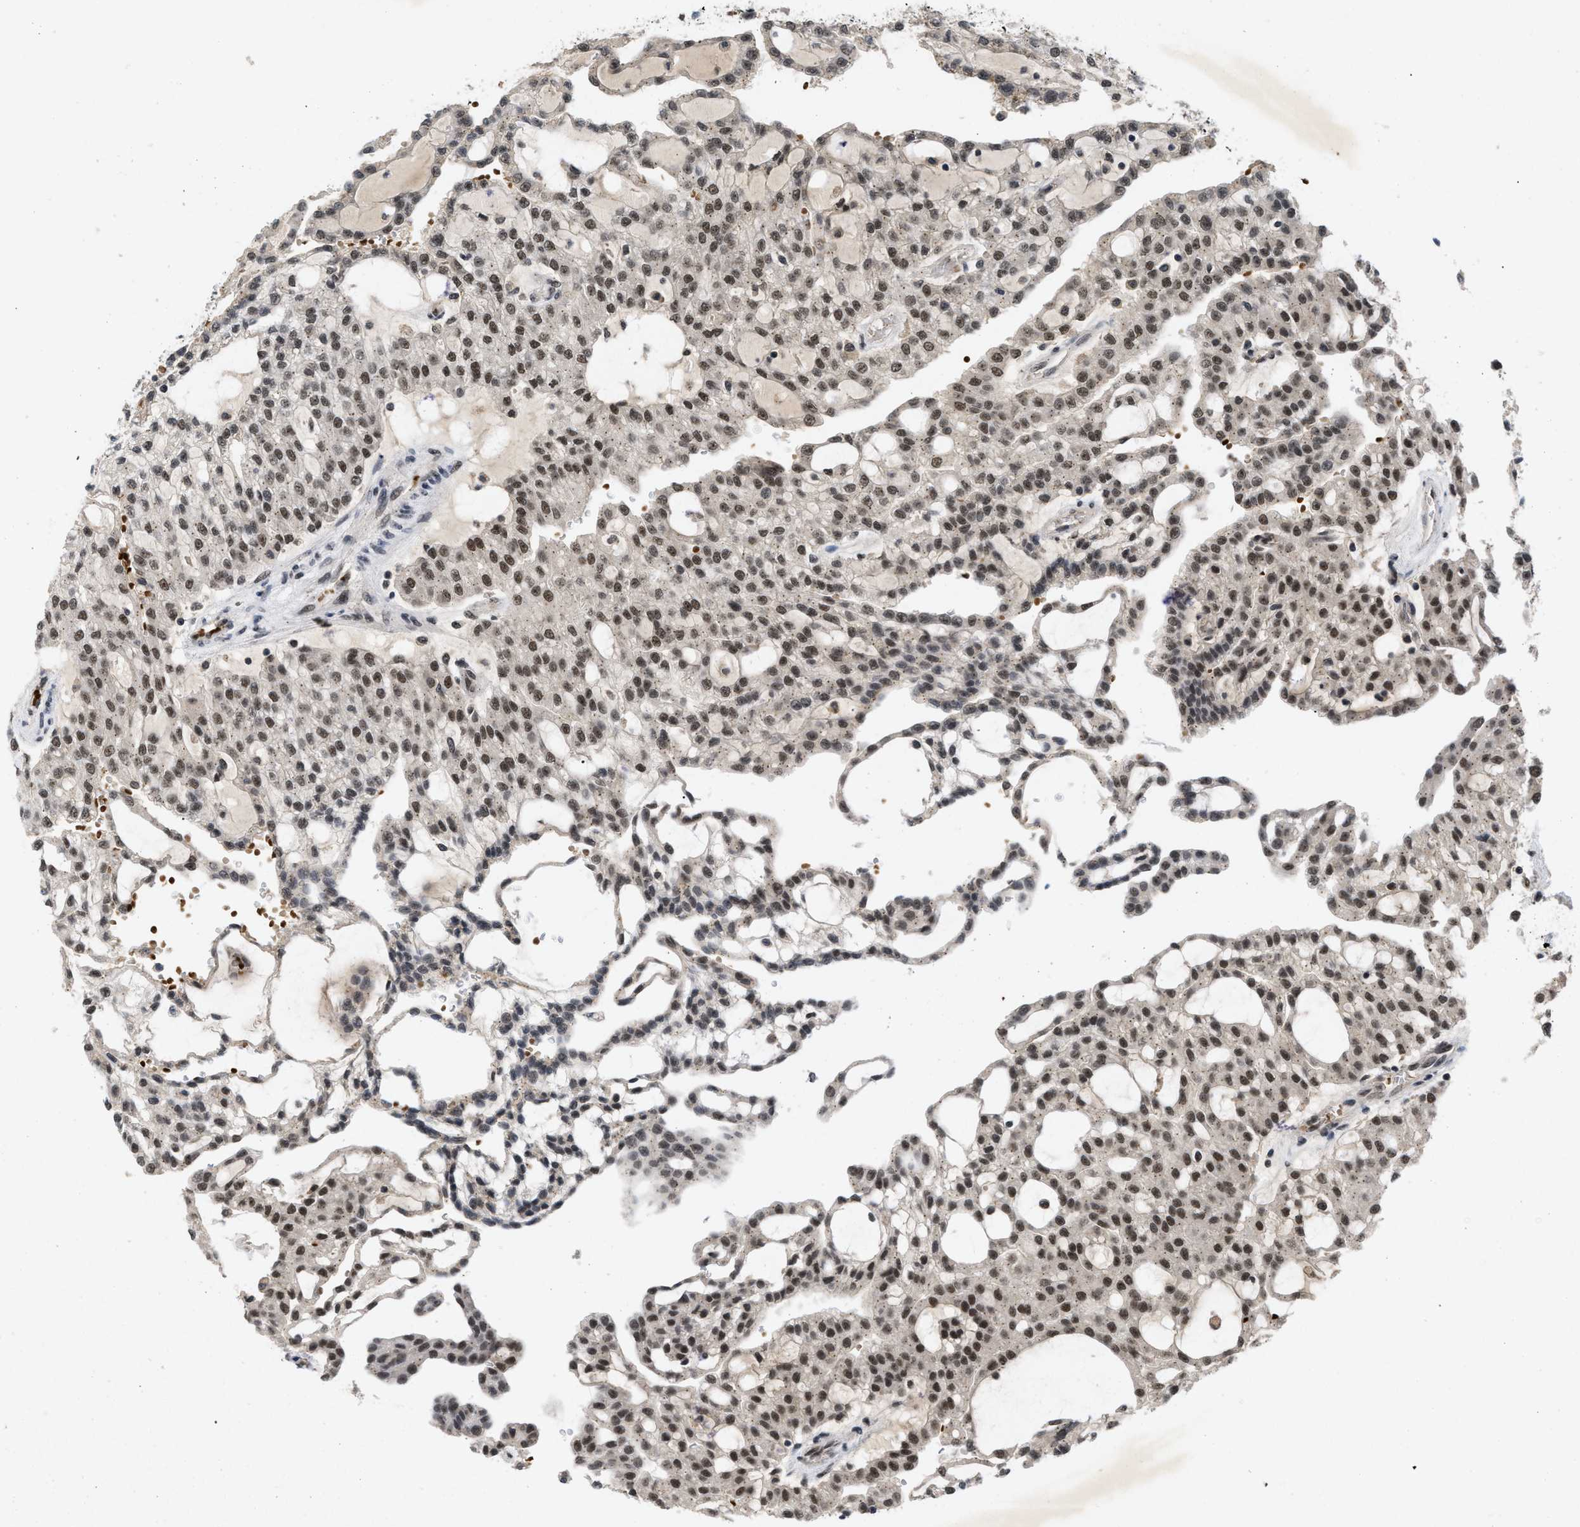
{"staining": {"intensity": "weak", "quantity": ">75%", "location": "nuclear"}, "tissue": "renal cancer", "cell_type": "Tumor cells", "image_type": "cancer", "snomed": [{"axis": "morphology", "description": "Adenocarcinoma, NOS"}, {"axis": "topography", "description": "Kidney"}], "caption": "Human renal cancer stained with a brown dye exhibits weak nuclear positive positivity in approximately >75% of tumor cells.", "gene": "ZNF346", "patient": {"sex": "male", "age": 63}}